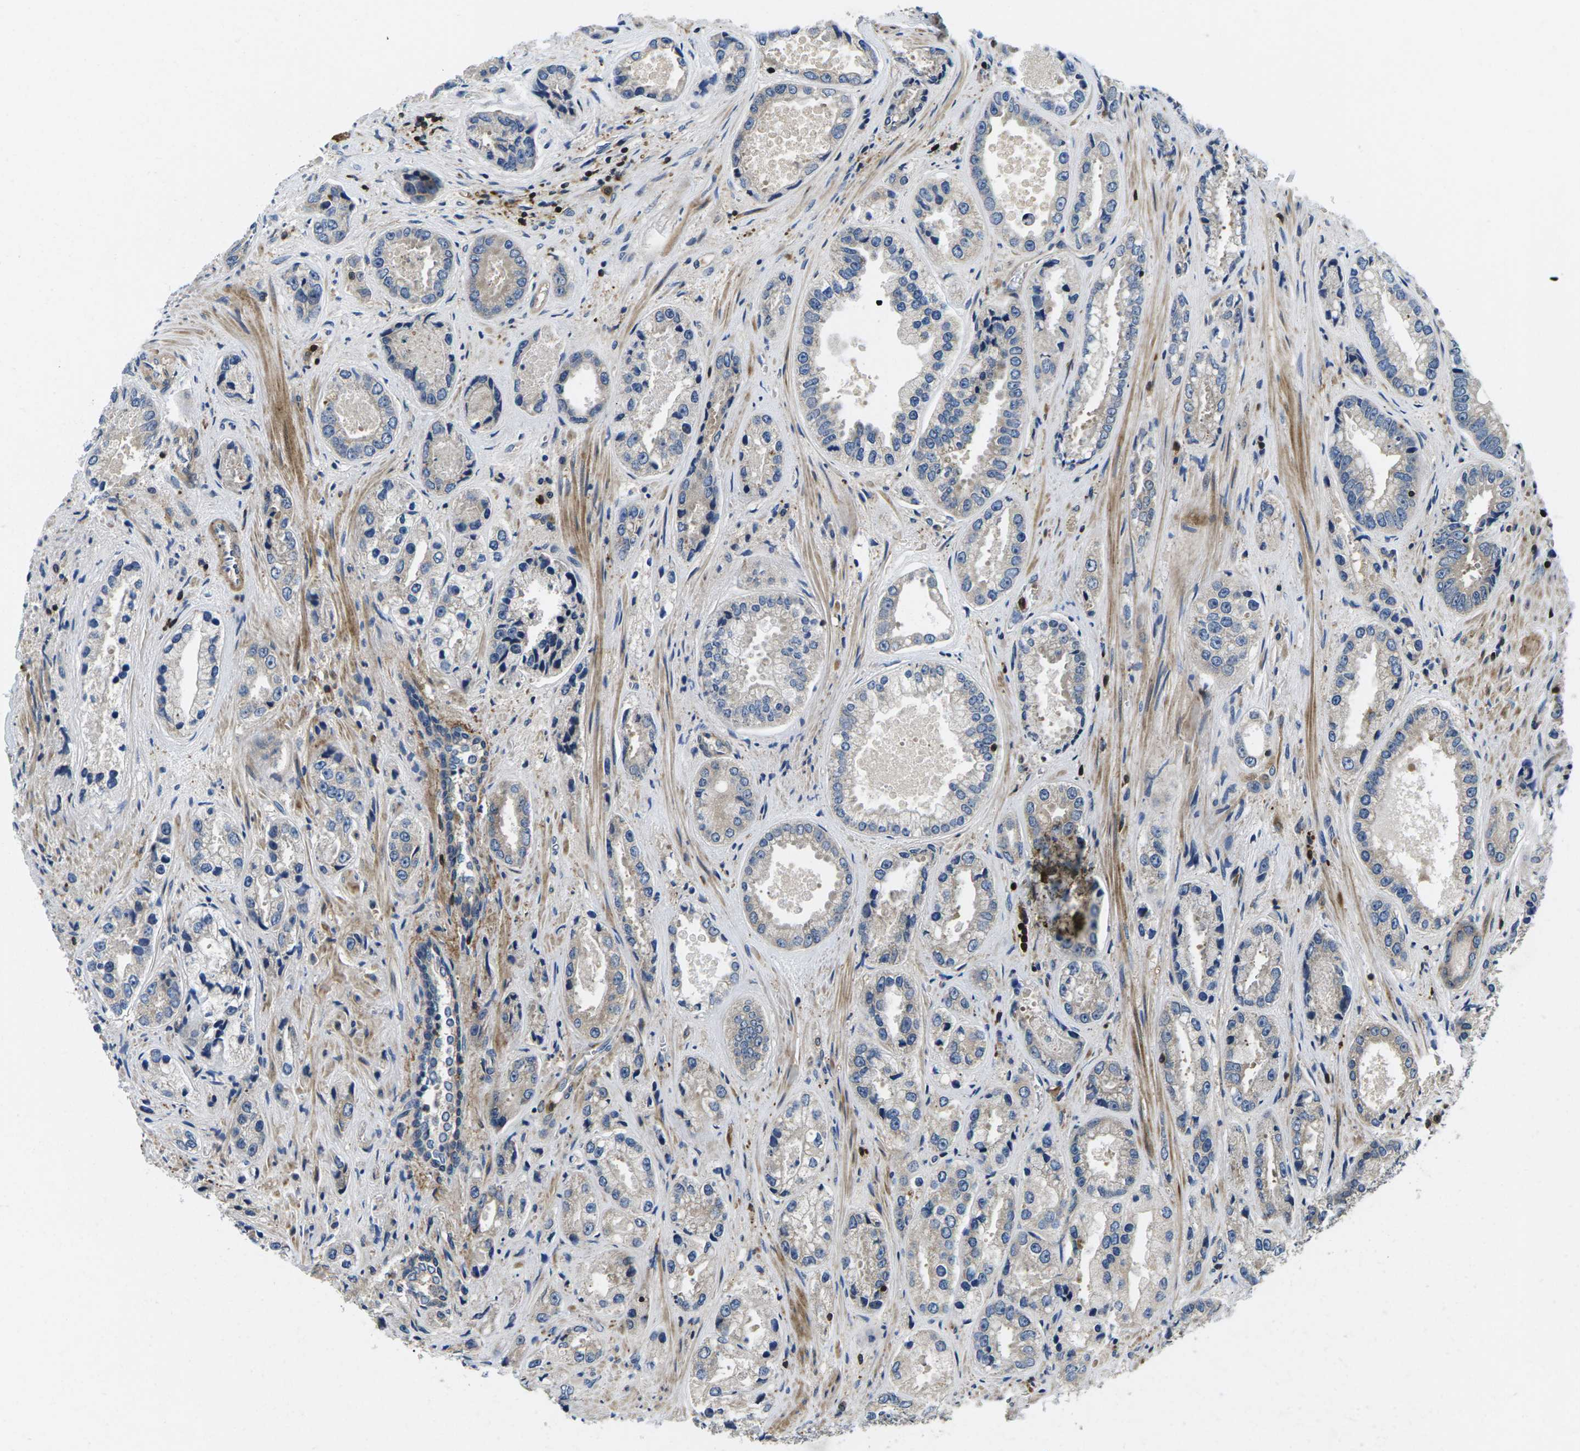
{"staining": {"intensity": "weak", "quantity": "<25%", "location": "cytoplasmic/membranous"}, "tissue": "prostate cancer", "cell_type": "Tumor cells", "image_type": "cancer", "snomed": [{"axis": "morphology", "description": "Adenocarcinoma, High grade"}, {"axis": "topography", "description": "Prostate"}], "caption": "The photomicrograph displays no staining of tumor cells in adenocarcinoma (high-grade) (prostate).", "gene": "PLCE1", "patient": {"sex": "male", "age": 61}}